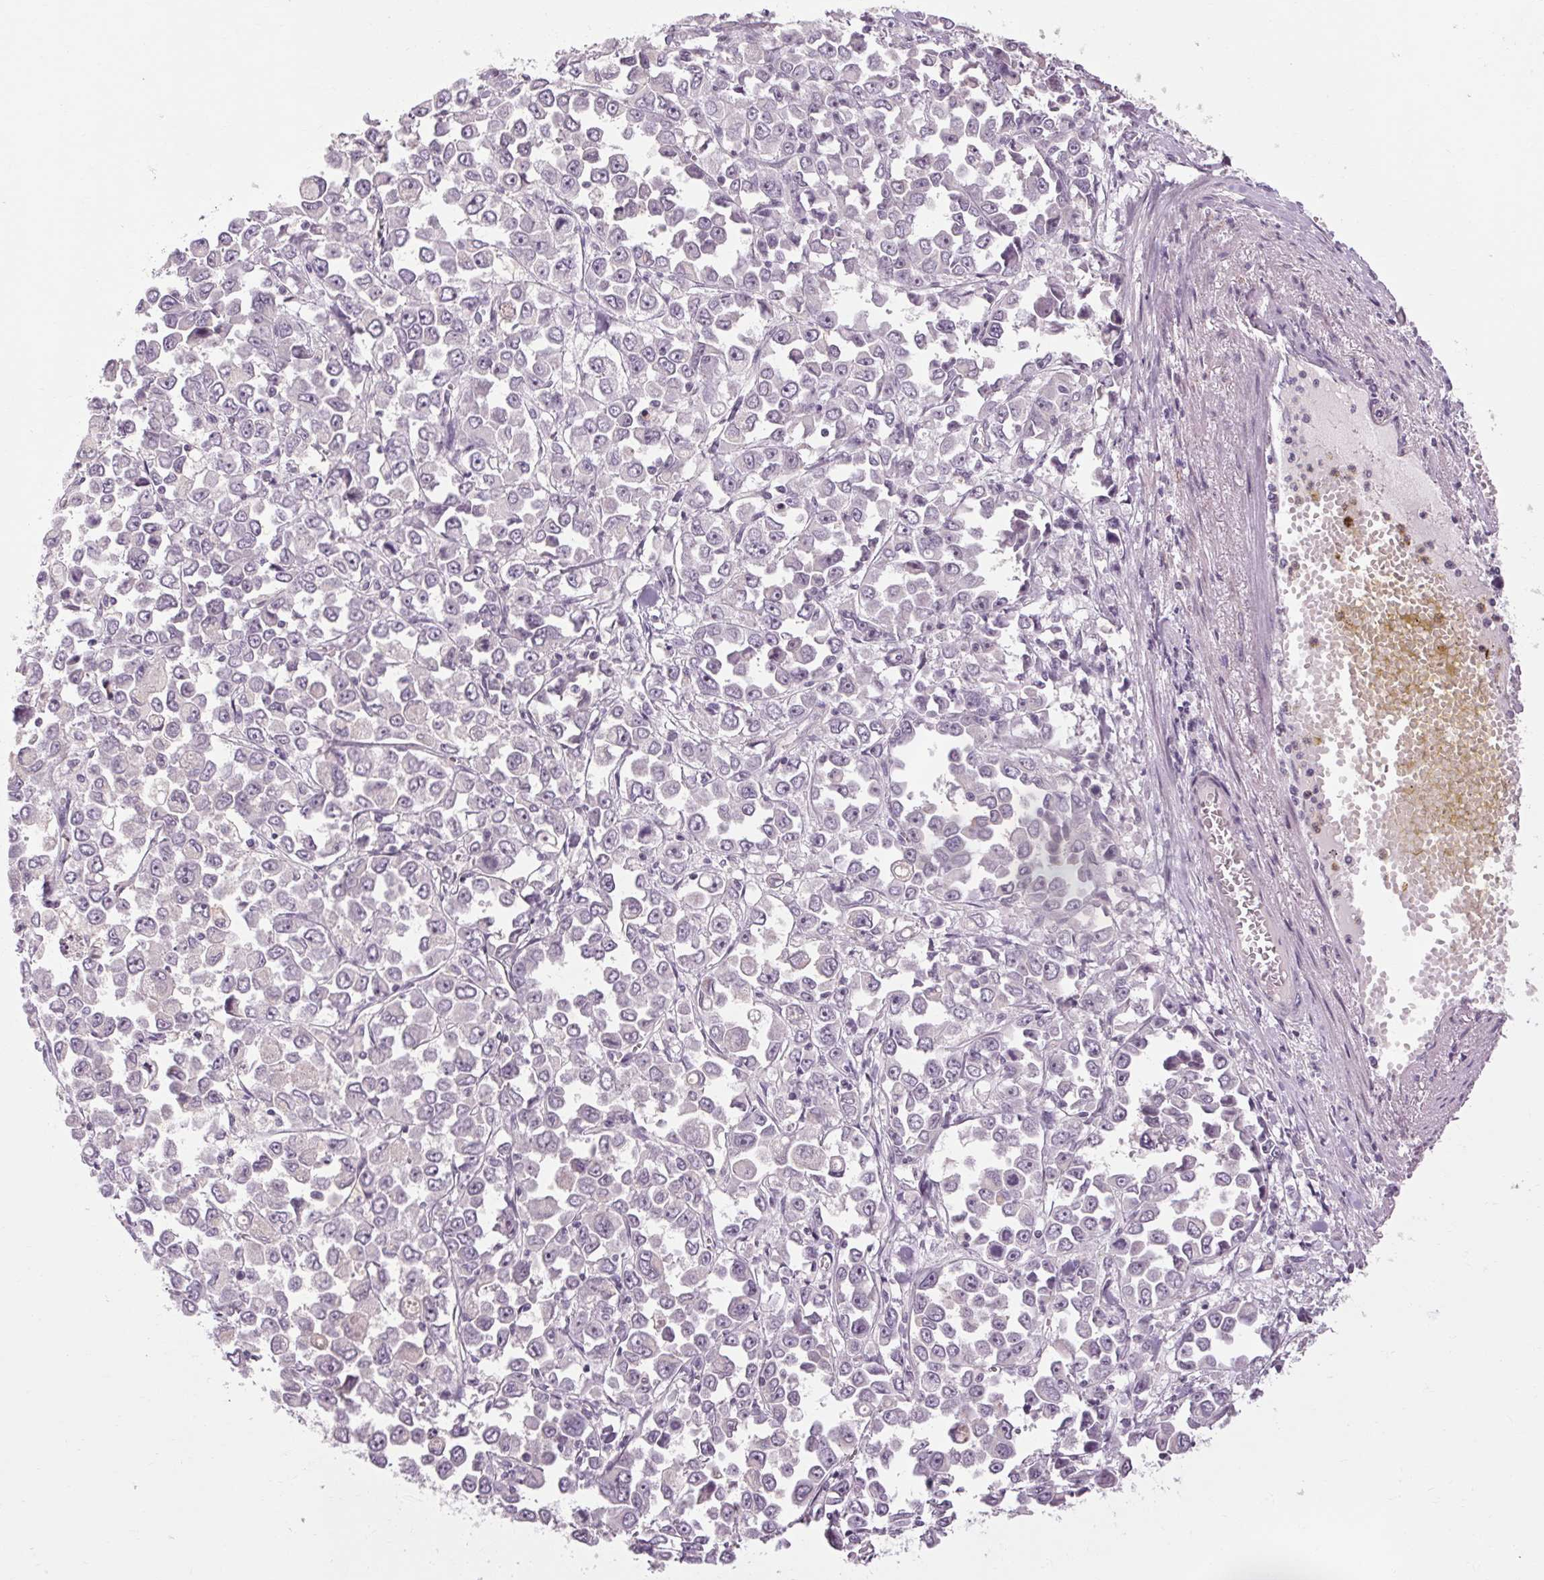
{"staining": {"intensity": "negative", "quantity": "none", "location": "none"}, "tissue": "stomach cancer", "cell_type": "Tumor cells", "image_type": "cancer", "snomed": [{"axis": "morphology", "description": "Adenocarcinoma, NOS"}, {"axis": "topography", "description": "Stomach, upper"}], "caption": "Tumor cells show no significant expression in stomach adenocarcinoma. (DAB (3,3'-diaminobenzidine) immunohistochemistry (IHC), high magnification).", "gene": "KLHL40", "patient": {"sex": "male", "age": 70}}